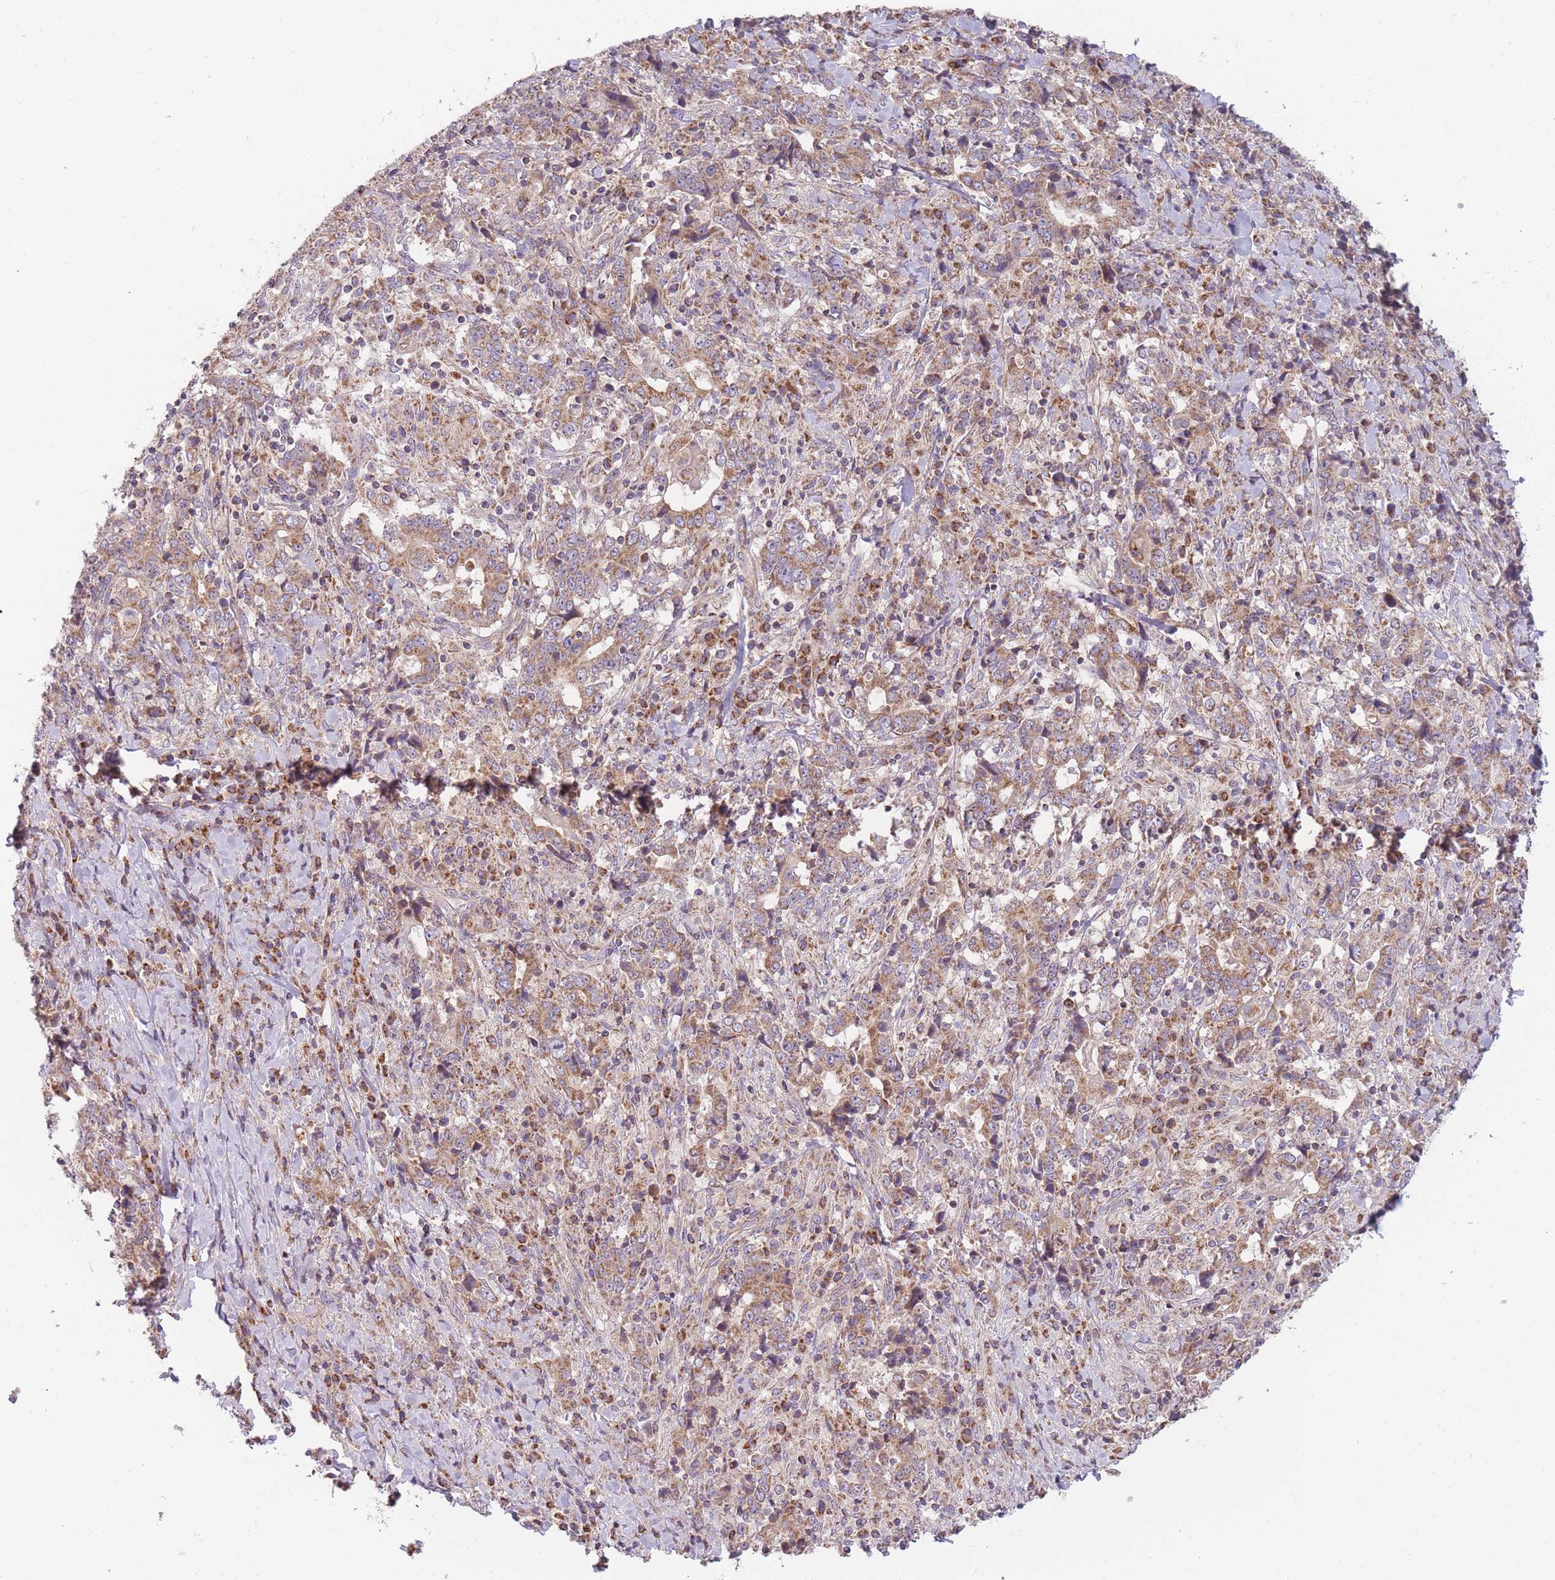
{"staining": {"intensity": "moderate", "quantity": ">75%", "location": "cytoplasmic/membranous"}, "tissue": "stomach cancer", "cell_type": "Tumor cells", "image_type": "cancer", "snomed": [{"axis": "morphology", "description": "Normal tissue, NOS"}, {"axis": "morphology", "description": "Adenocarcinoma, NOS"}, {"axis": "topography", "description": "Stomach, upper"}, {"axis": "topography", "description": "Stomach"}], "caption": "Tumor cells exhibit medium levels of moderate cytoplasmic/membranous staining in approximately >75% of cells in stomach adenocarcinoma. (IHC, brightfield microscopy, high magnification).", "gene": "NDUFA9", "patient": {"sex": "male", "age": 59}}